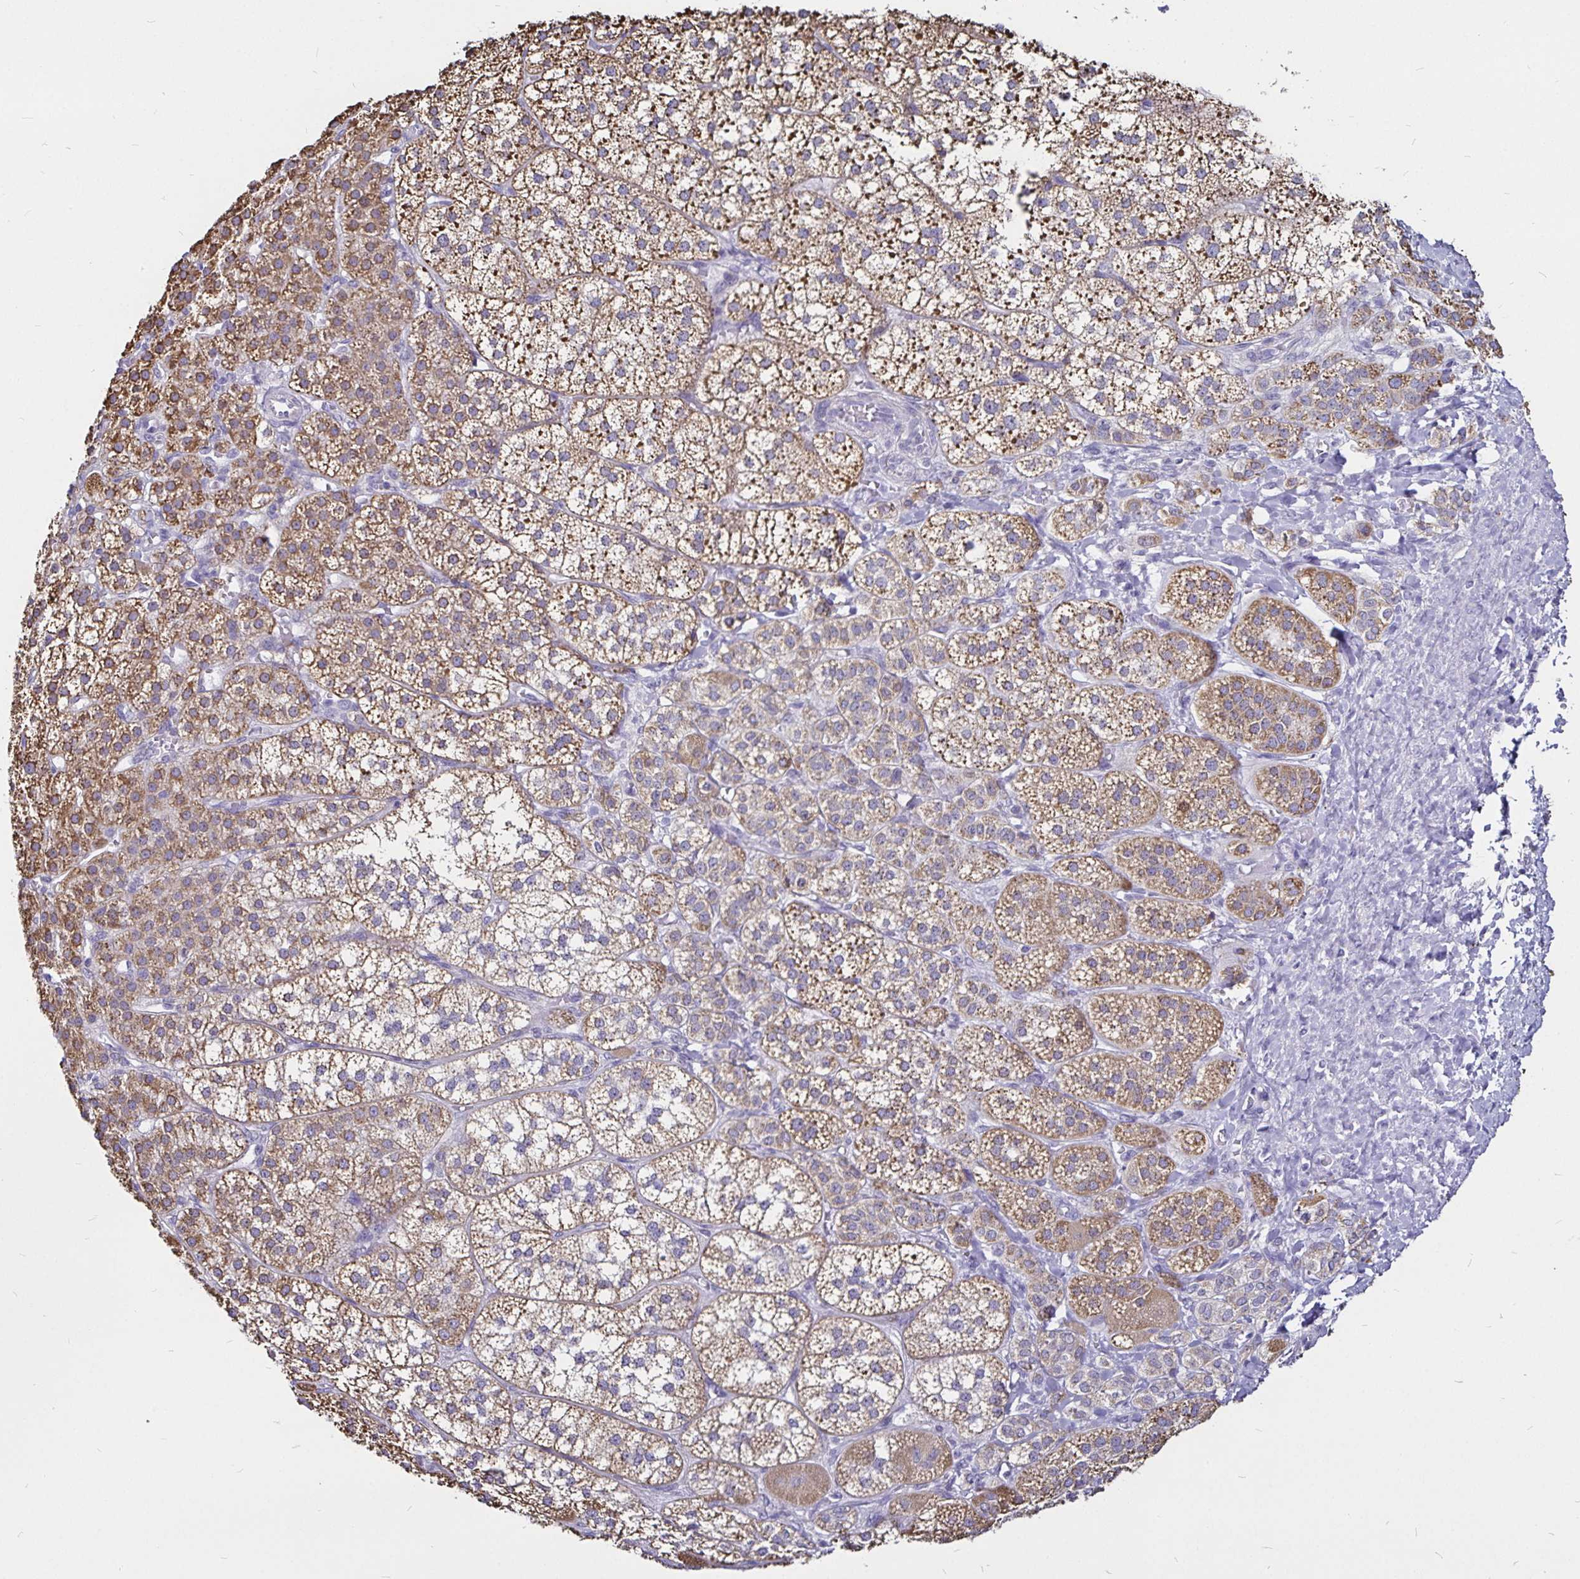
{"staining": {"intensity": "weak", "quantity": ">75%", "location": "cytoplasmic/membranous"}, "tissue": "adrenal gland", "cell_type": "Glandular cells", "image_type": "normal", "snomed": [{"axis": "morphology", "description": "Normal tissue, NOS"}, {"axis": "topography", "description": "Adrenal gland"}], "caption": "Normal adrenal gland exhibits weak cytoplasmic/membranous staining in approximately >75% of glandular cells, visualized by immunohistochemistry. (DAB = brown stain, brightfield microscopy at high magnification).", "gene": "PGAM2", "patient": {"sex": "female", "age": 60}}